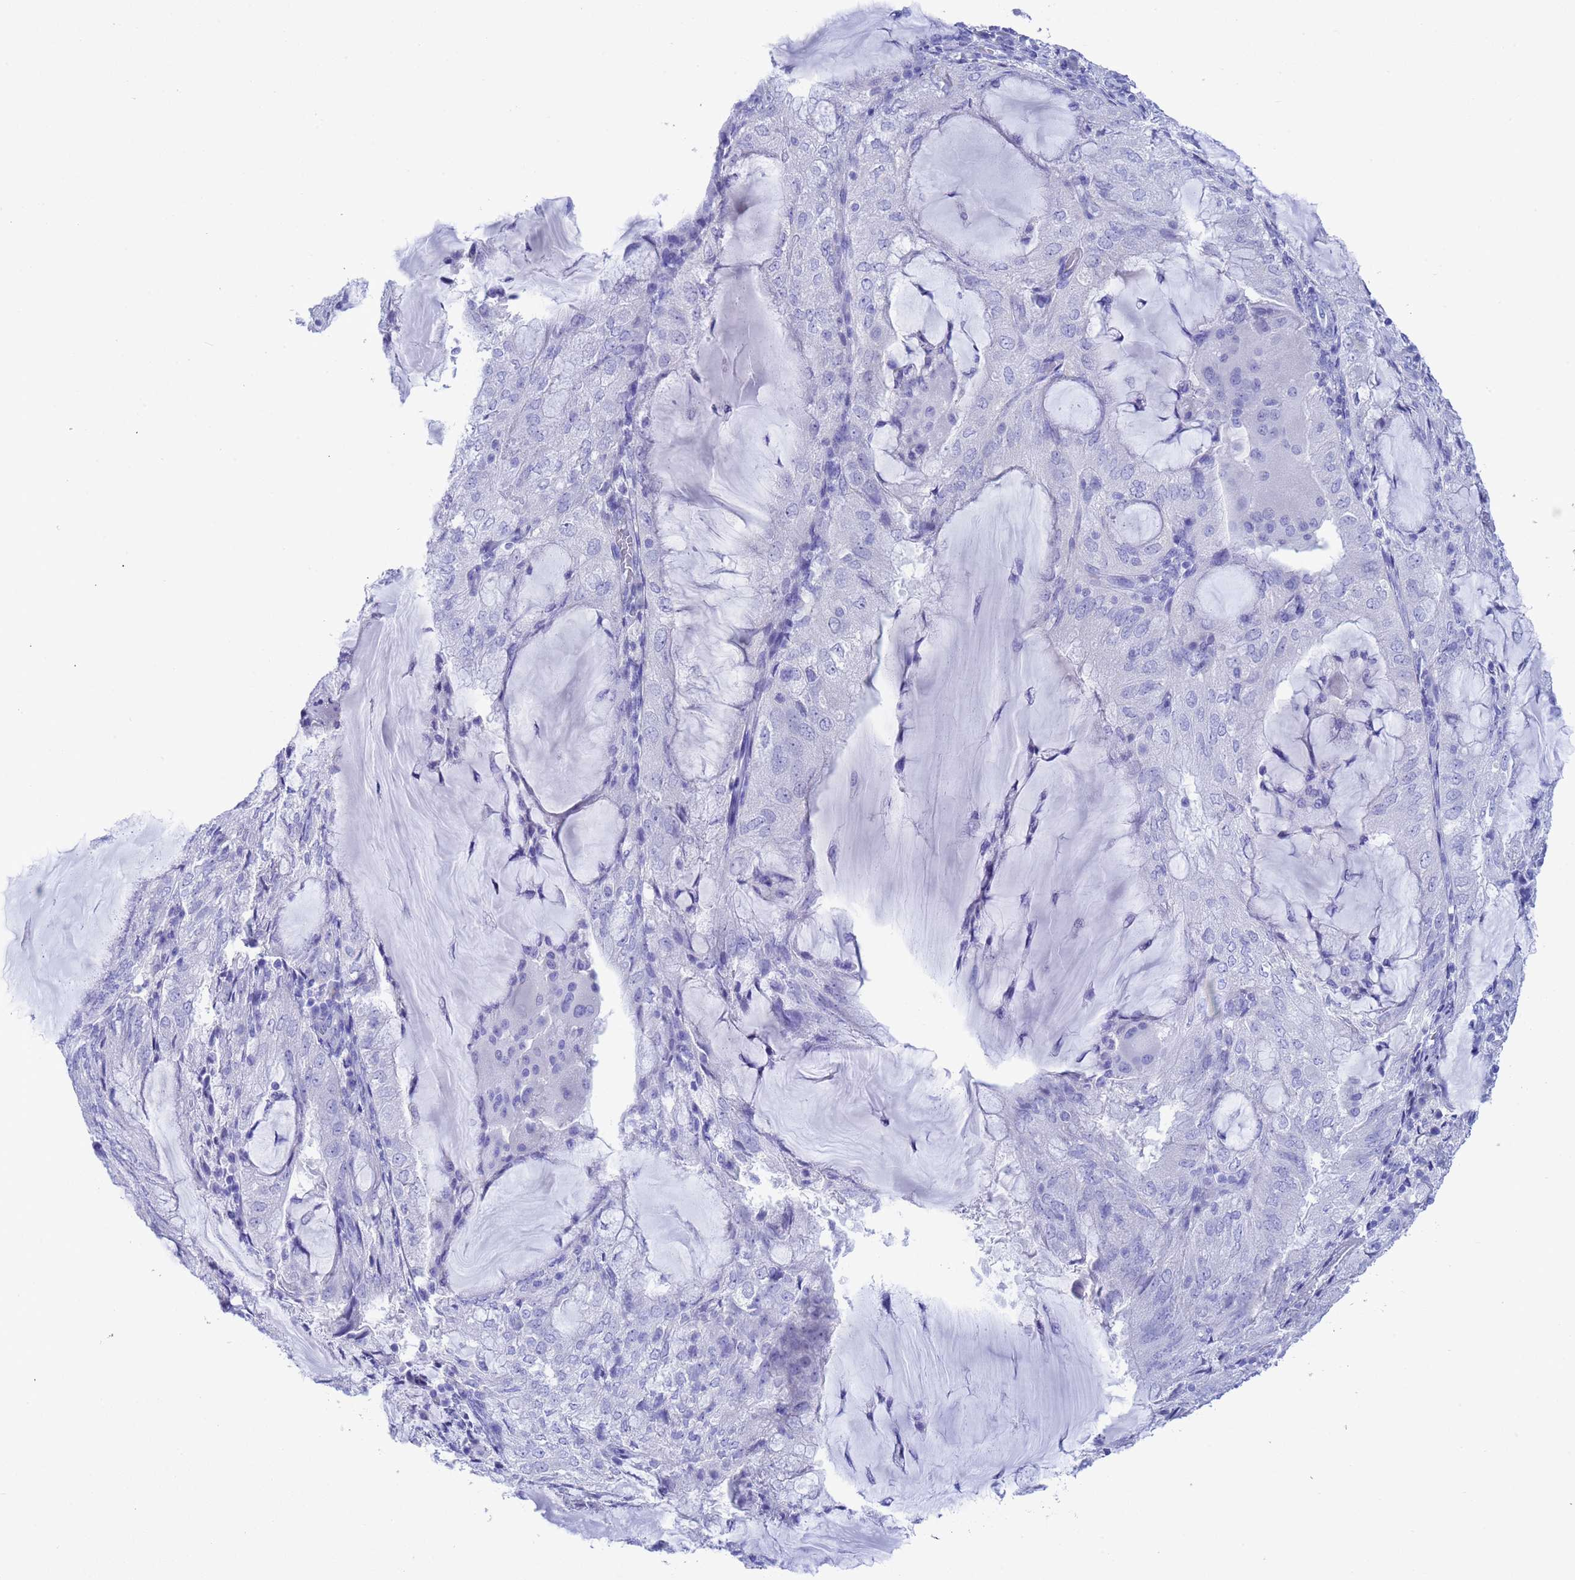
{"staining": {"intensity": "negative", "quantity": "none", "location": "none"}, "tissue": "endometrial cancer", "cell_type": "Tumor cells", "image_type": "cancer", "snomed": [{"axis": "morphology", "description": "Adenocarcinoma, NOS"}, {"axis": "topography", "description": "Endometrium"}], "caption": "This photomicrograph is of adenocarcinoma (endometrial) stained with IHC to label a protein in brown with the nuclei are counter-stained blue. There is no expression in tumor cells.", "gene": "GSTM1", "patient": {"sex": "female", "age": 81}}